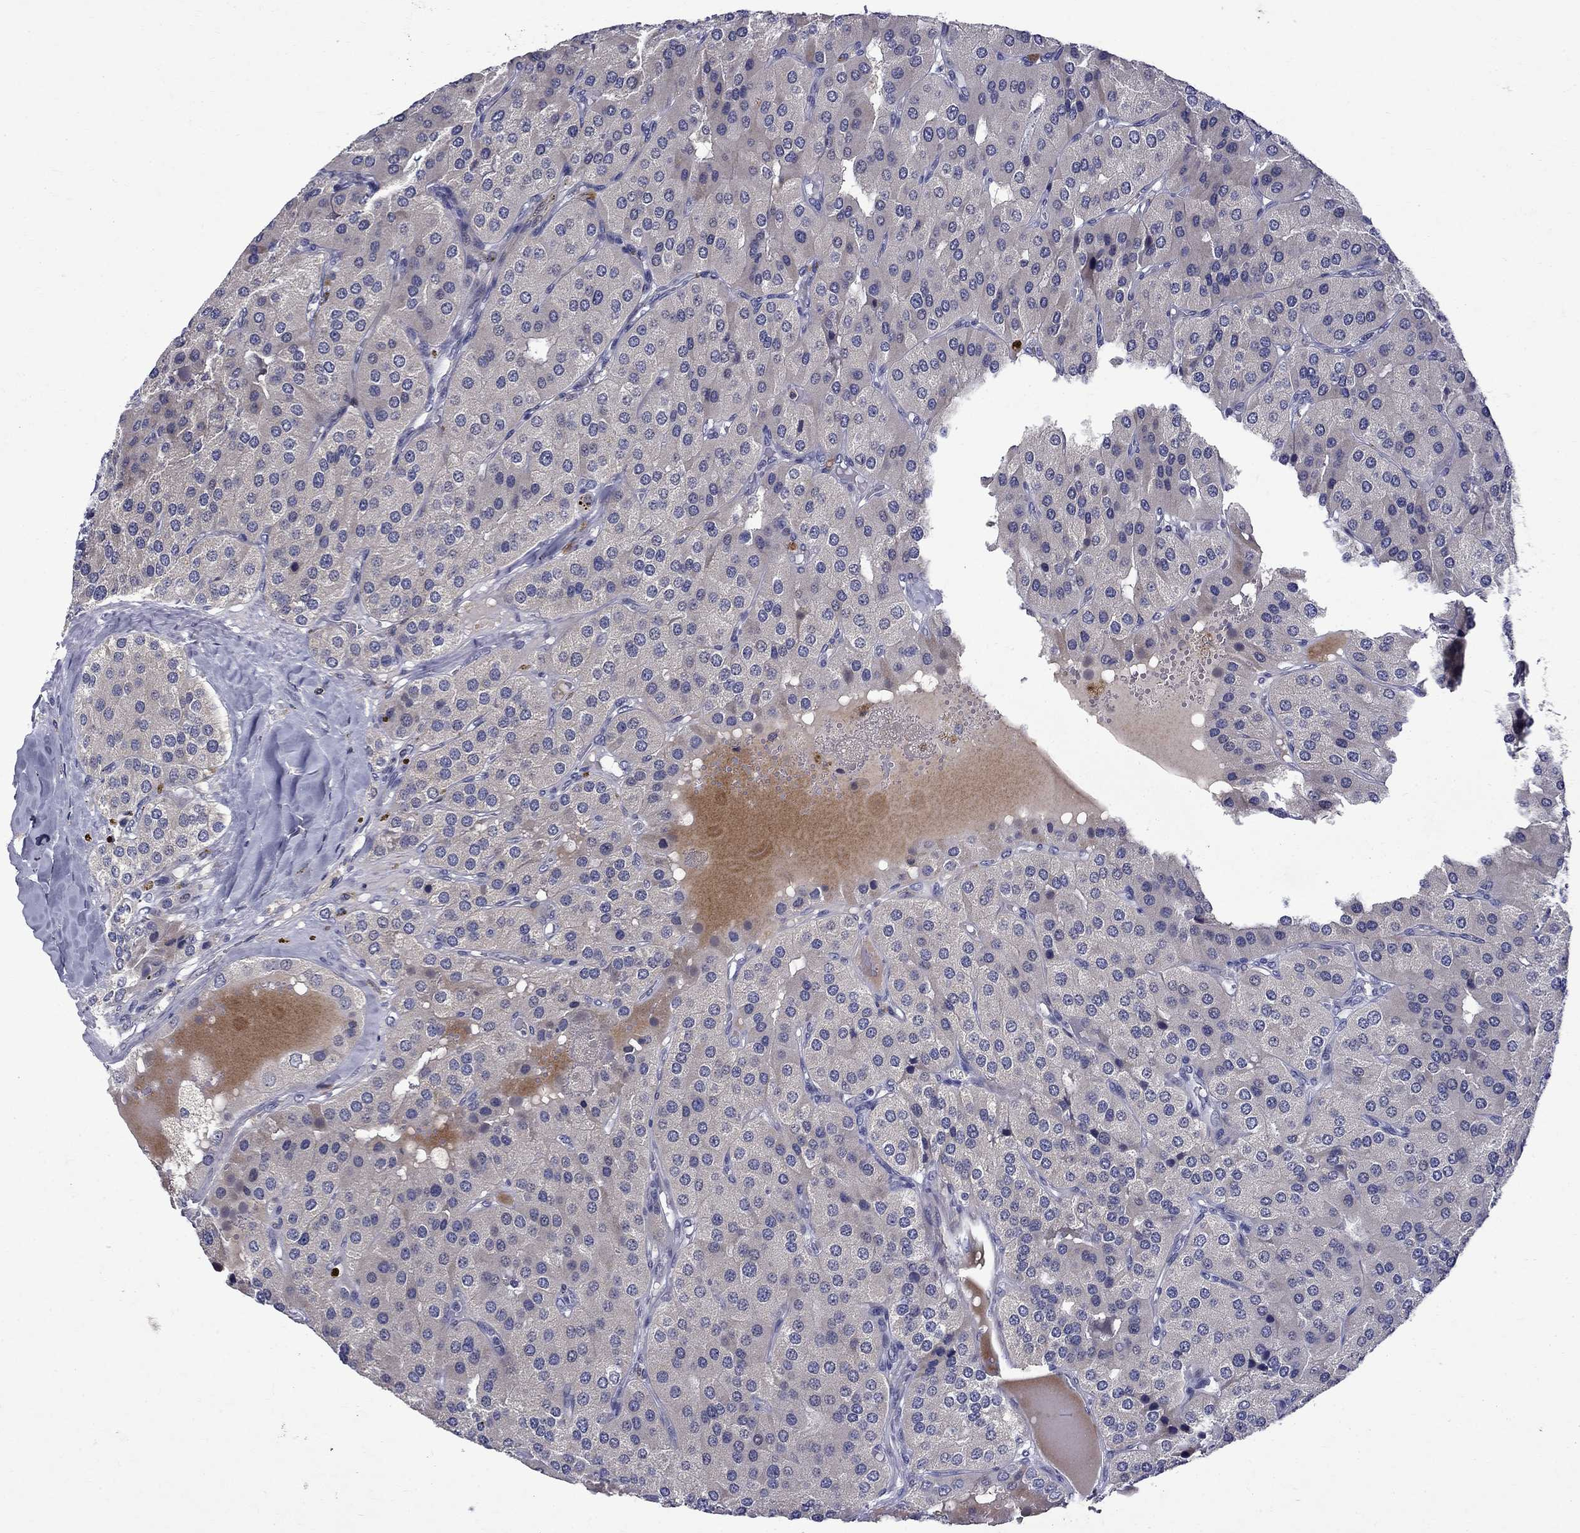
{"staining": {"intensity": "negative", "quantity": "none", "location": "none"}, "tissue": "parathyroid gland", "cell_type": "Glandular cells", "image_type": "normal", "snomed": [{"axis": "morphology", "description": "Normal tissue, NOS"}, {"axis": "morphology", "description": "Adenoma, NOS"}, {"axis": "topography", "description": "Parathyroid gland"}], "caption": "IHC of unremarkable human parathyroid gland displays no staining in glandular cells. Nuclei are stained in blue.", "gene": "STAB2", "patient": {"sex": "female", "age": 86}}